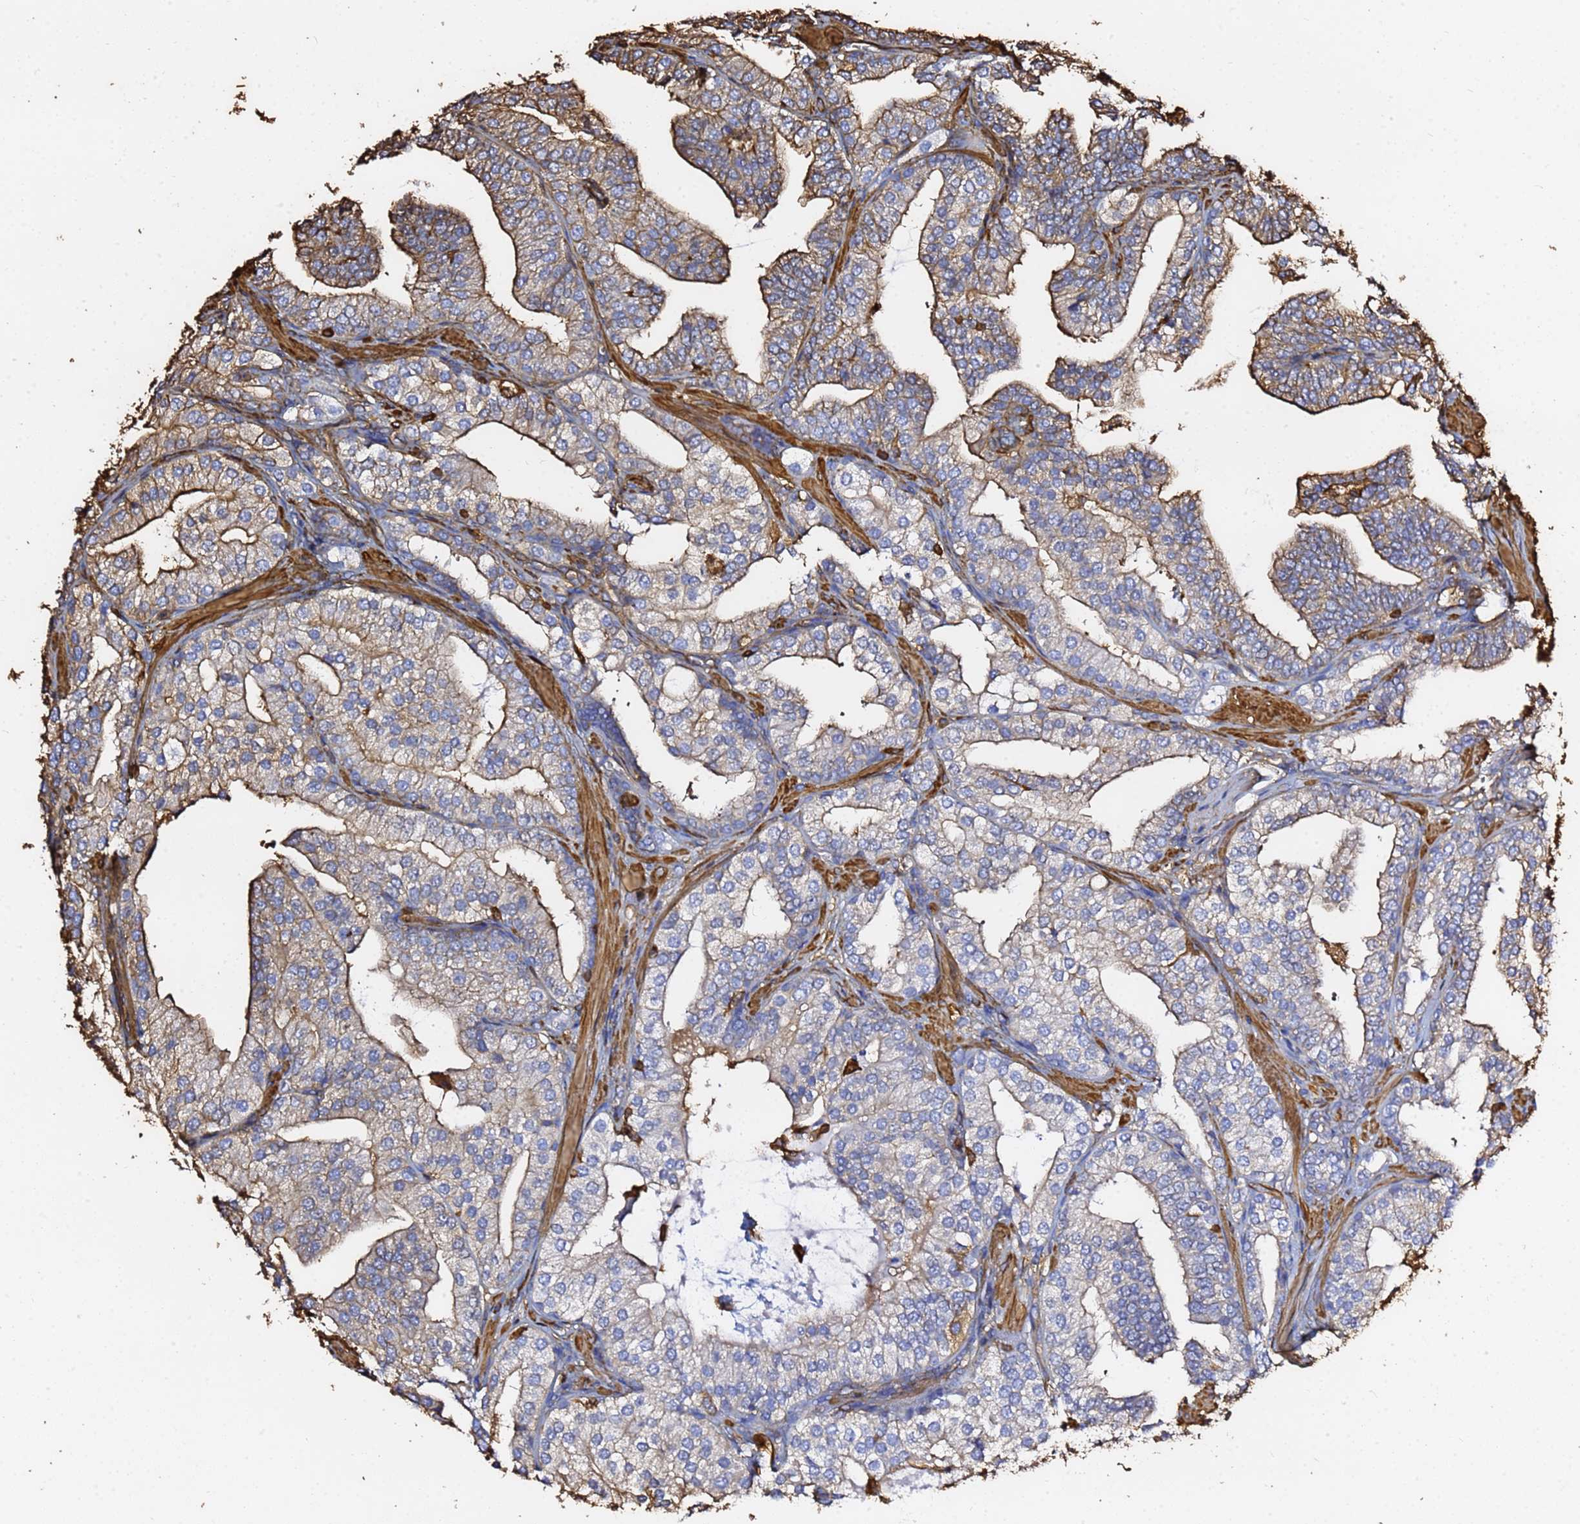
{"staining": {"intensity": "moderate", "quantity": "25%-75%", "location": "cytoplasmic/membranous"}, "tissue": "prostate cancer", "cell_type": "Tumor cells", "image_type": "cancer", "snomed": [{"axis": "morphology", "description": "Adenocarcinoma, High grade"}, {"axis": "topography", "description": "Prostate"}], "caption": "This histopathology image displays prostate cancer (adenocarcinoma (high-grade)) stained with immunohistochemistry (IHC) to label a protein in brown. The cytoplasmic/membranous of tumor cells show moderate positivity for the protein. Nuclei are counter-stained blue.", "gene": "ACTB", "patient": {"sex": "male", "age": 50}}